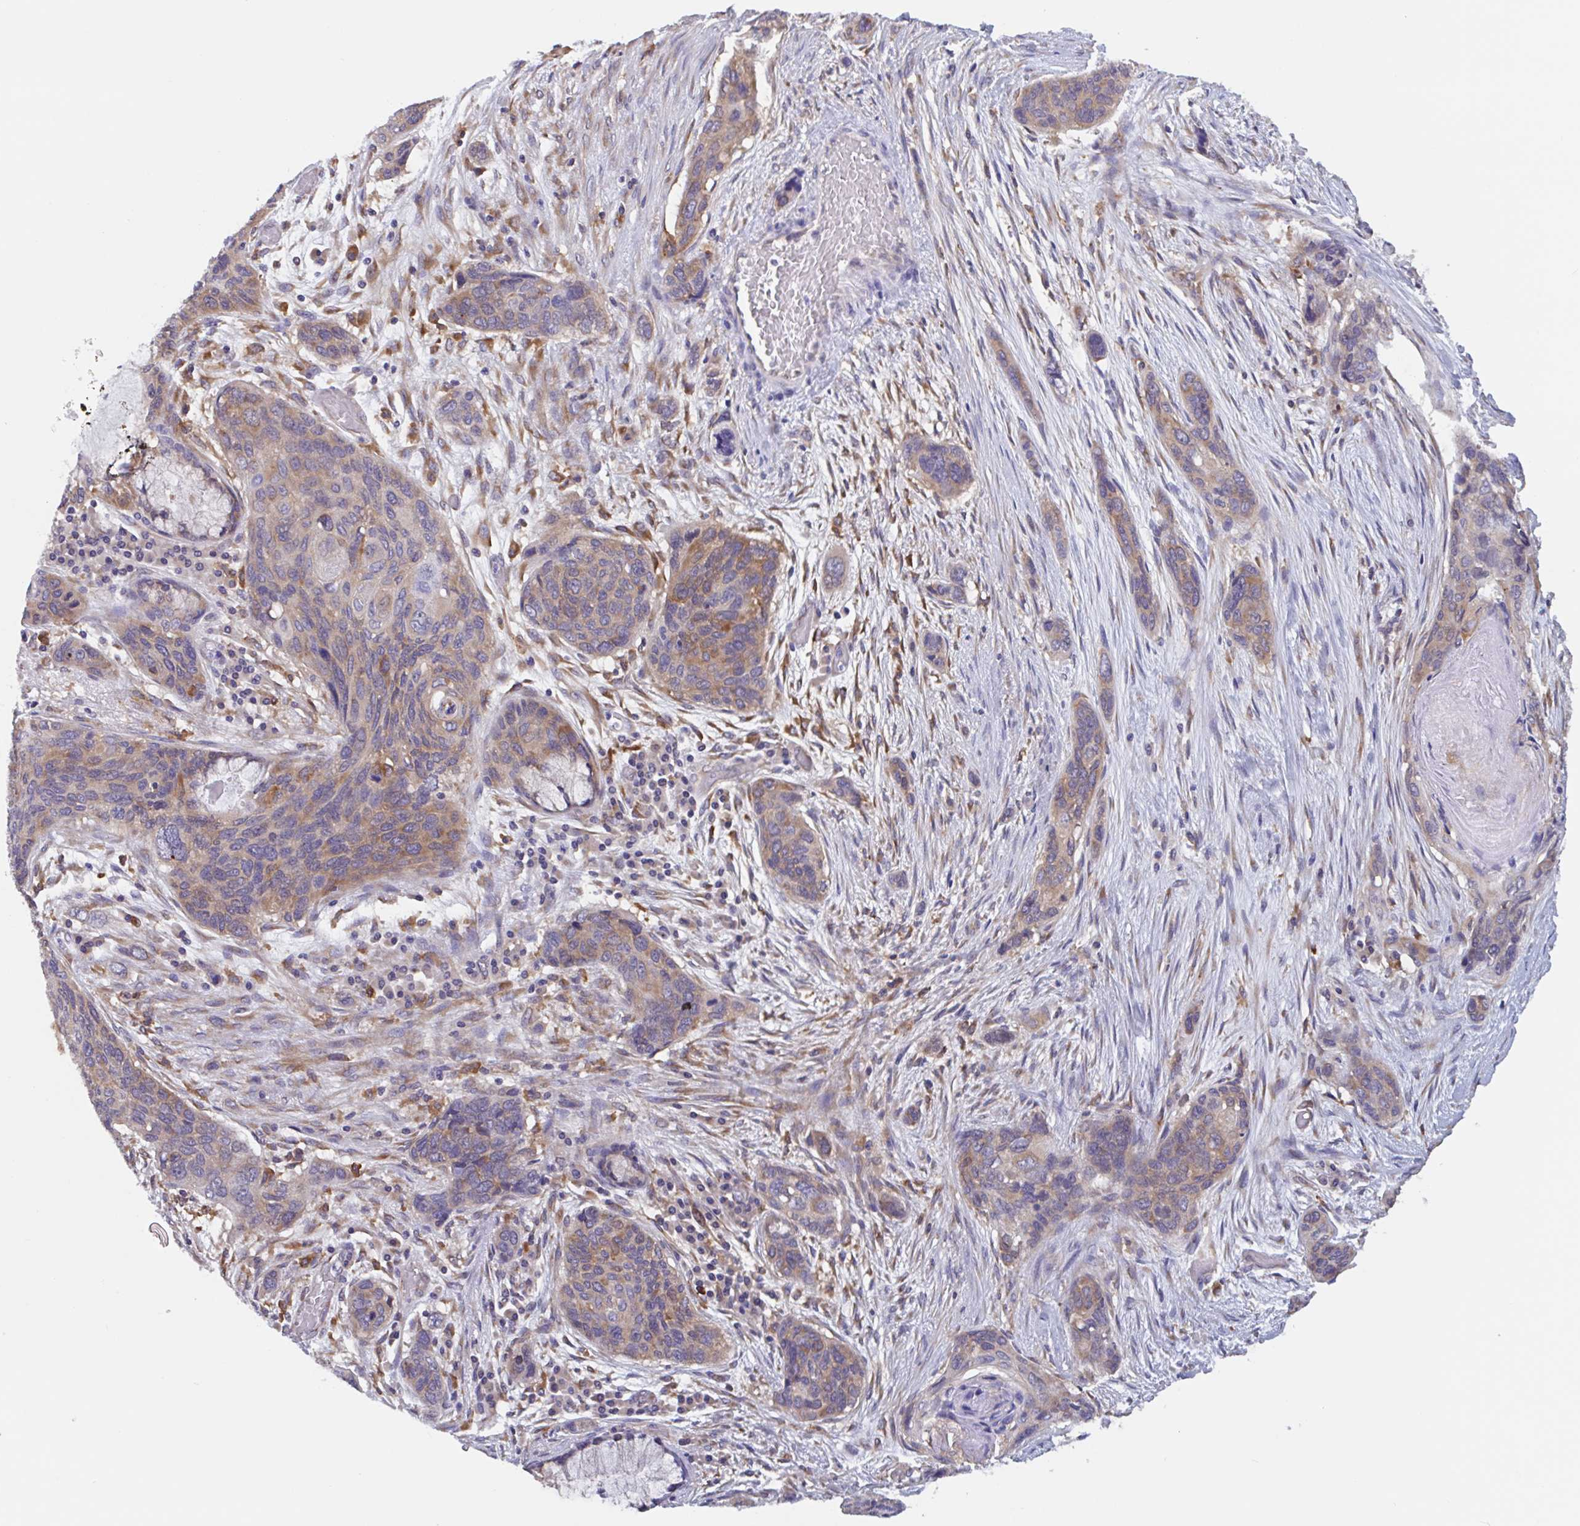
{"staining": {"intensity": "weak", "quantity": "25%-75%", "location": "cytoplasmic/membranous"}, "tissue": "lung cancer", "cell_type": "Tumor cells", "image_type": "cancer", "snomed": [{"axis": "morphology", "description": "Squamous cell carcinoma, NOS"}, {"axis": "morphology", "description": "Squamous cell carcinoma, metastatic, NOS"}, {"axis": "topography", "description": "Lymph node"}, {"axis": "topography", "description": "Lung"}], "caption": "Immunohistochemical staining of lung cancer shows low levels of weak cytoplasmic/membranous staining in approximately 25%-75% of tumor cells.", "gene": "SNX8", "patient": {"sex": "male", "age": 41}}